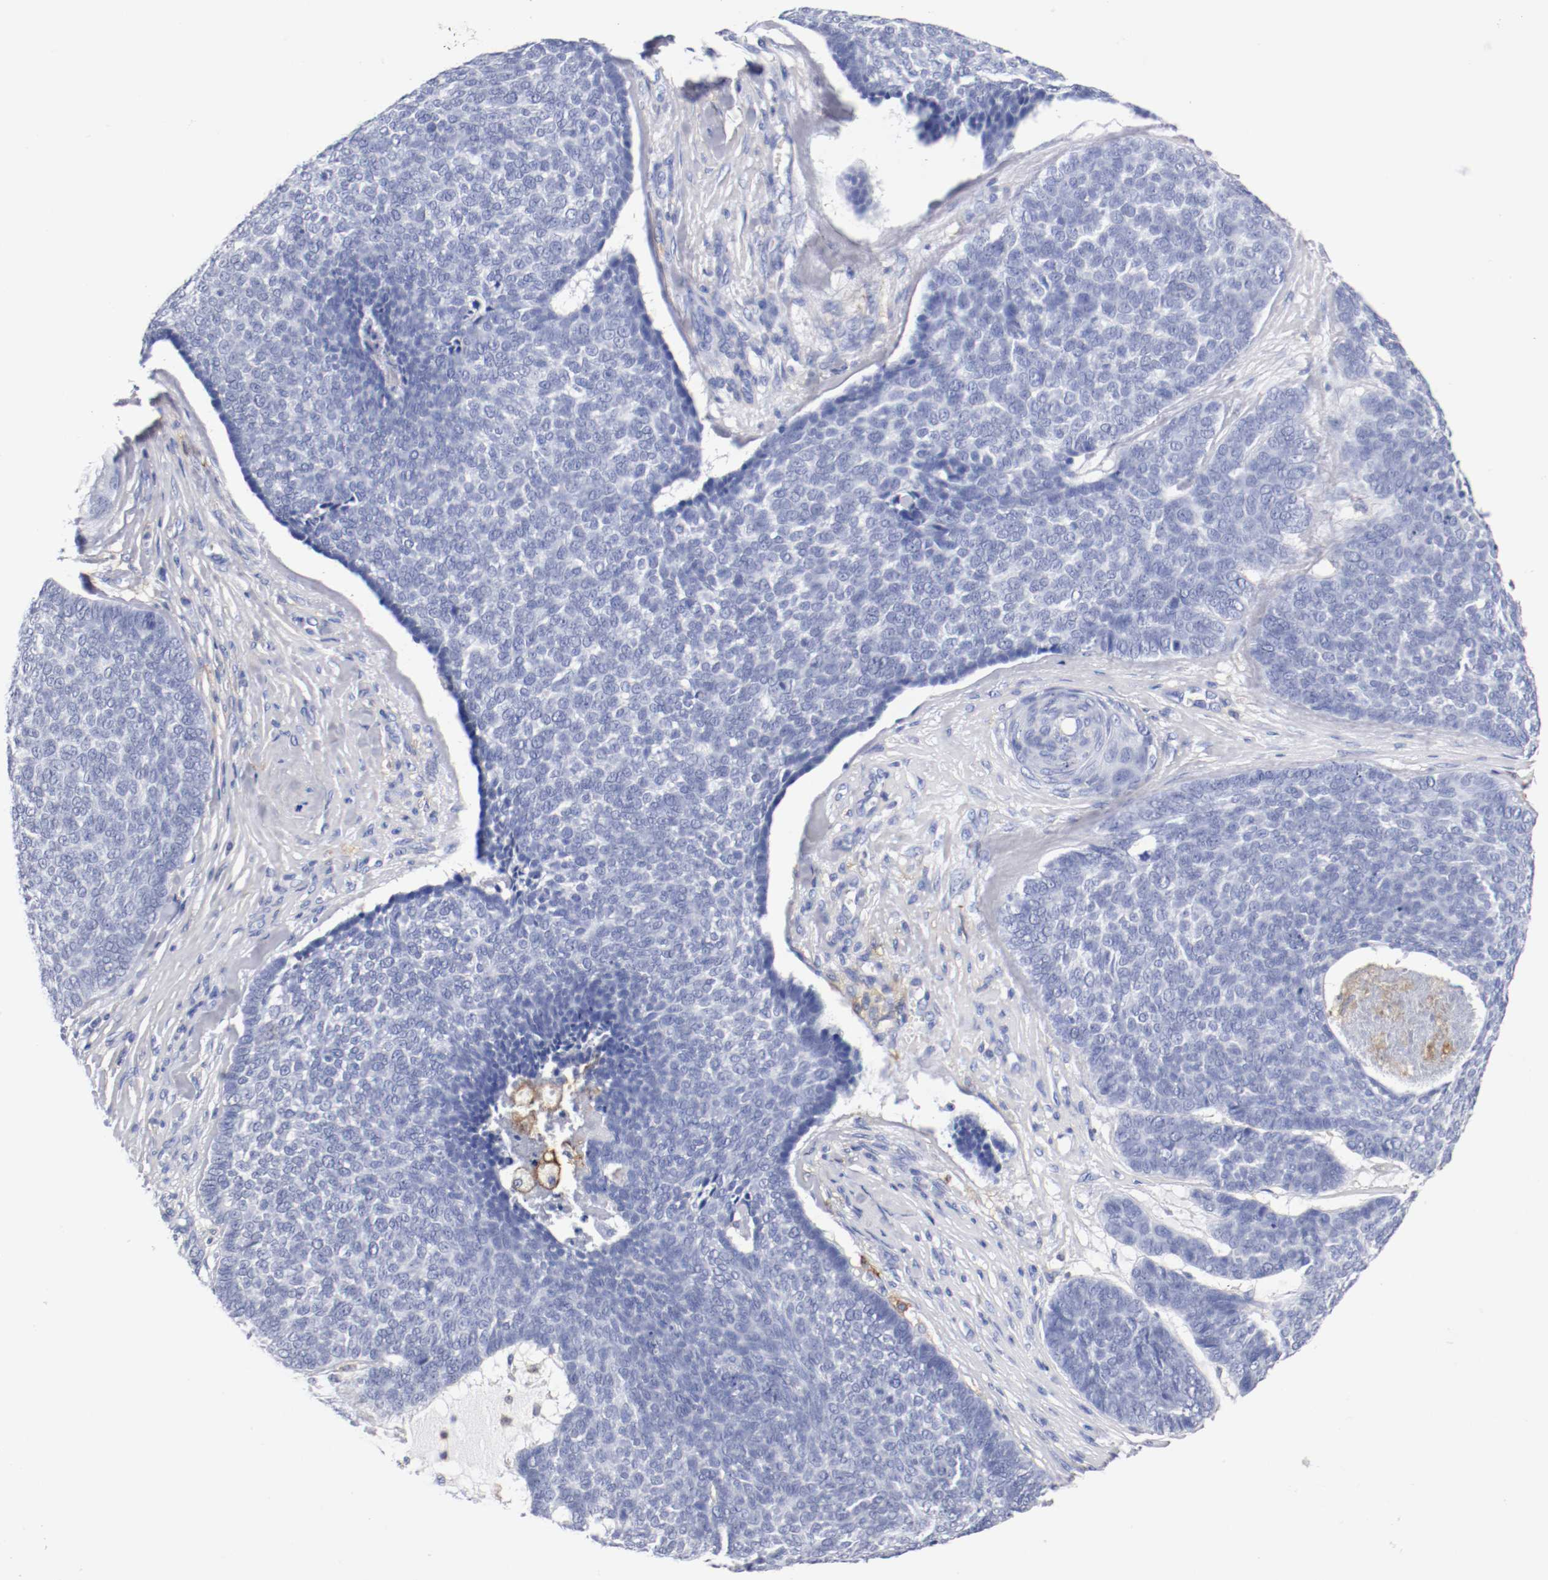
{"staining": {"intensity": "negative", "quantity": "none", "location": "none"}, "tissue": "skin cancer", "cell_type": "Tumor cells", "image_type": "cancer", "snomed": [{"axis": "morphology", "description": "Basal cell carcinoma"}, {"axis": "topography", "description": "Skin"}], "caption": "Skin basal cell carcinoma stained for a protein using IHC displays no staining tumor cells.", "gene": "ITGAX", "patient": {"sex": "male", "age": 84}}